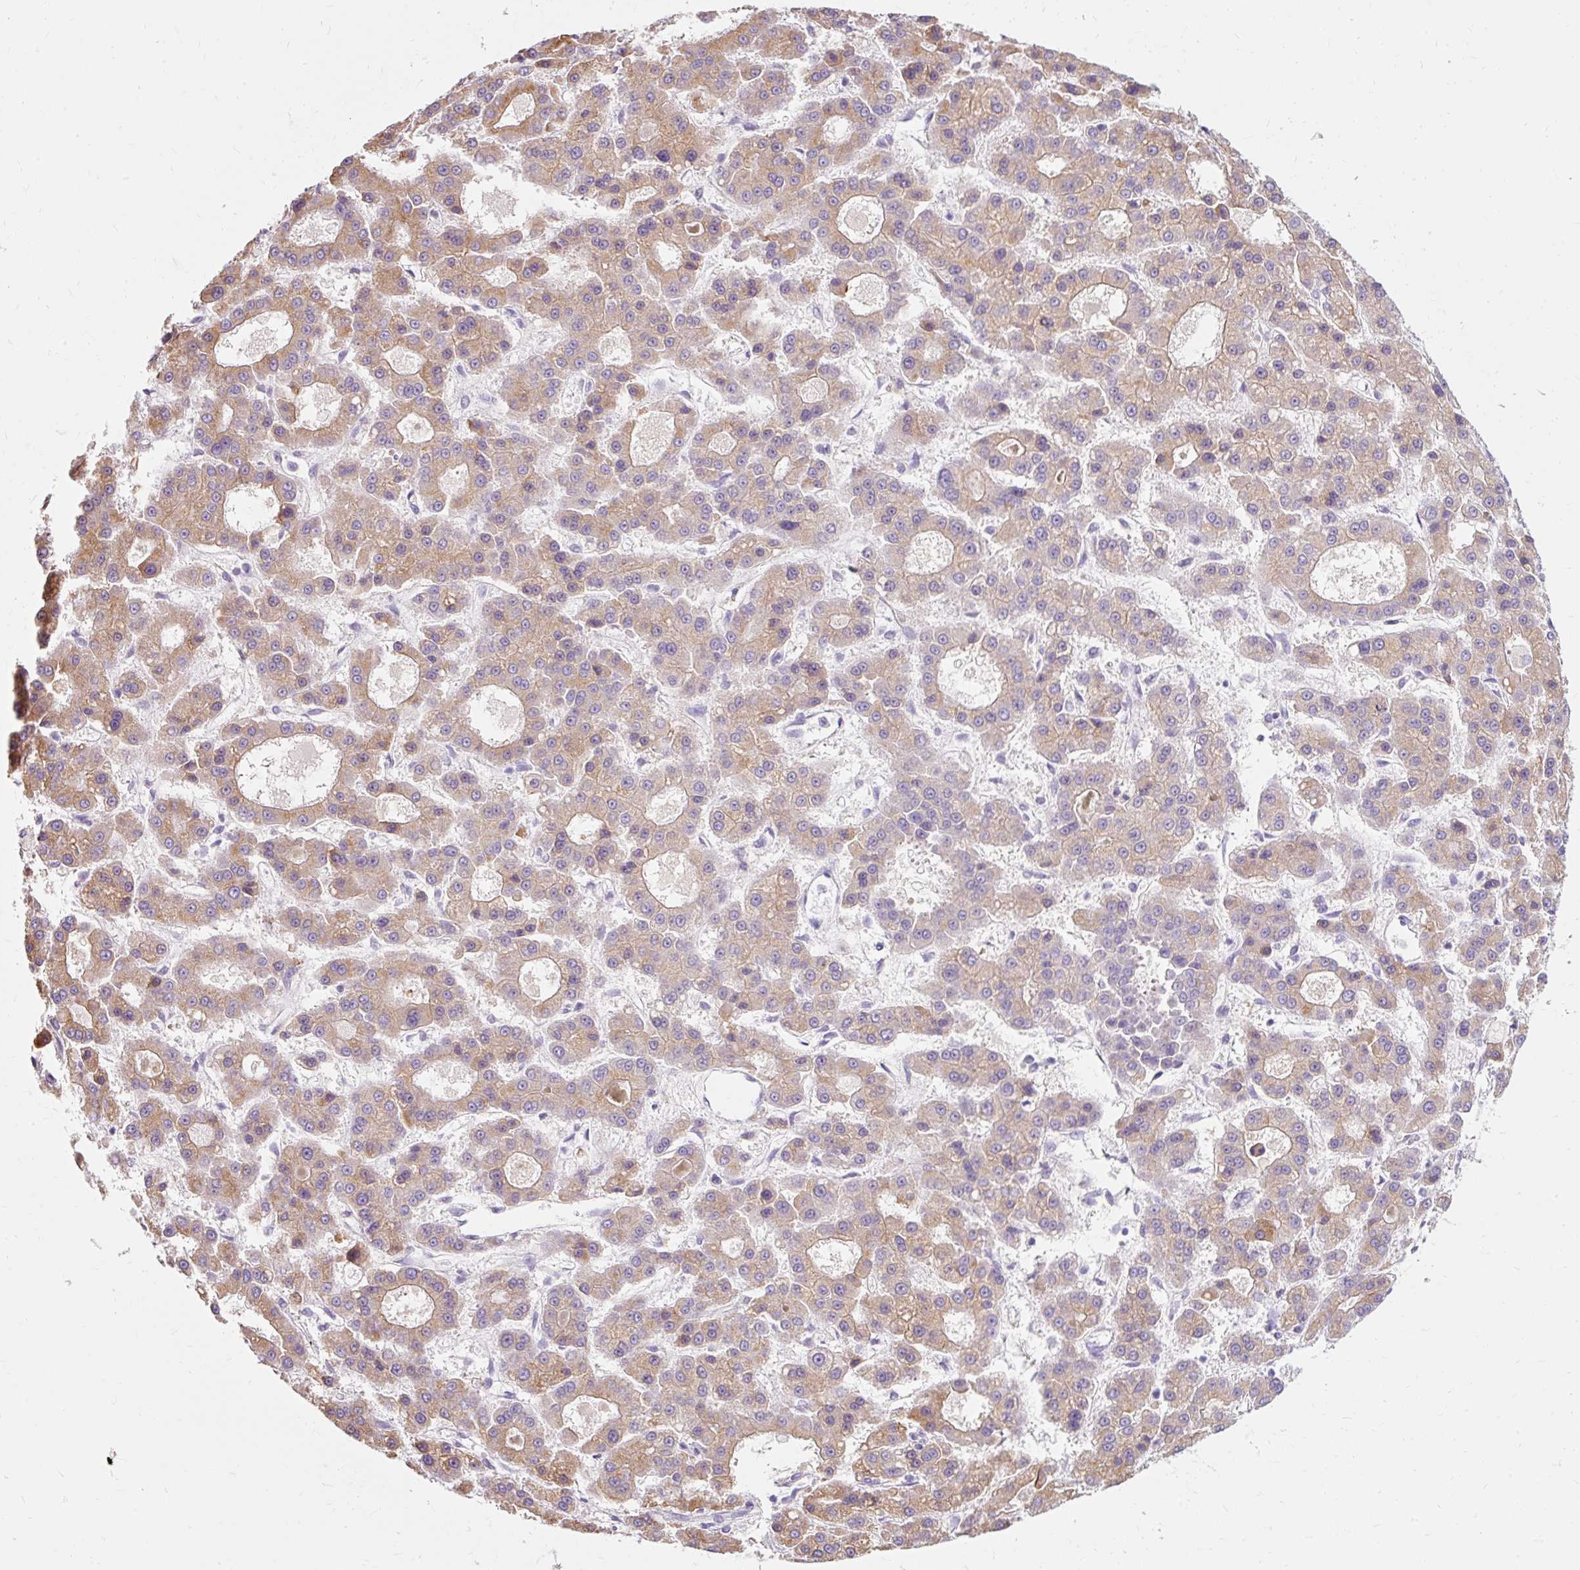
{"staining": {"intensity": "weak", "quantity": "25%-75%", "location": "cytoplasmic/membranous"}, "tissue": "liver cancer", "cell_type": "Tumor cells", "image_type": "cancer", "snomed": [{"axis": "morphology", "description": "Carcinoma, Hepatocellular, NOS"}, {"axis": "topography", "description": "Liver"}], "caption": "This is an image of immunohistochemistry staining of liver cancer, which shows weak positivity in the cytoplasmic/membranous of tumor cells.", "gene": "TMEM213", "patient": {"sex": "male", "age": 70}}